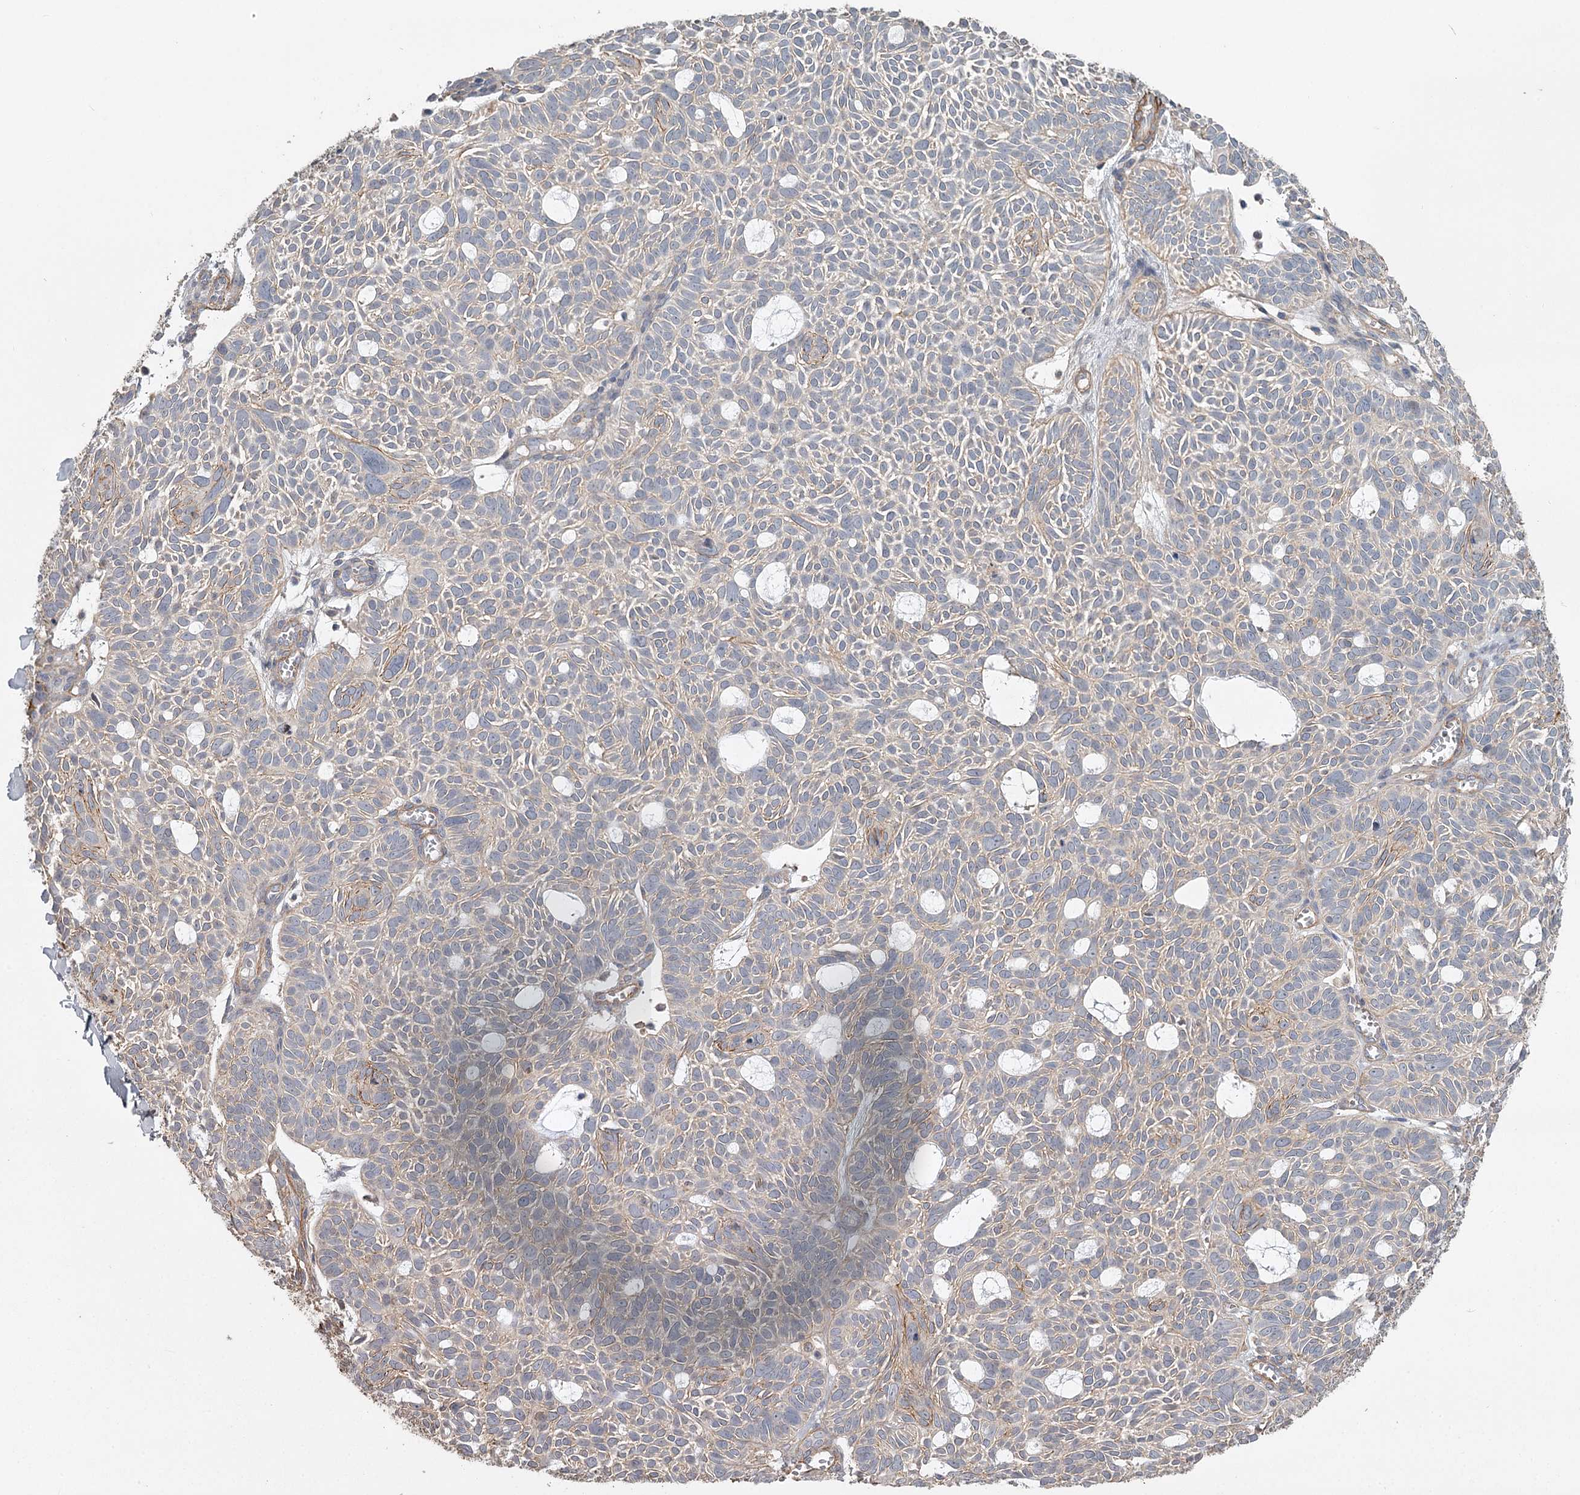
{"staining": {"intensity": "negative", "quantity": "none", "location": "none"}, "tissue": "skin cancer", "cell_type": "Tumor cells", "image_type": "cancer", "snomed": [{"axis": "morphology", "description": "Basal cell carcinoma"}, {"axis": "topography", "description": "Skin"}], "caption": "Immunohistochemistry micrograph of basal cell carcinoma (skin) stained for a protein (brown), which displays no positivity in tumor cells.", "gene": "DHRS9", "patient": {"sex": "male", "age": 69}}